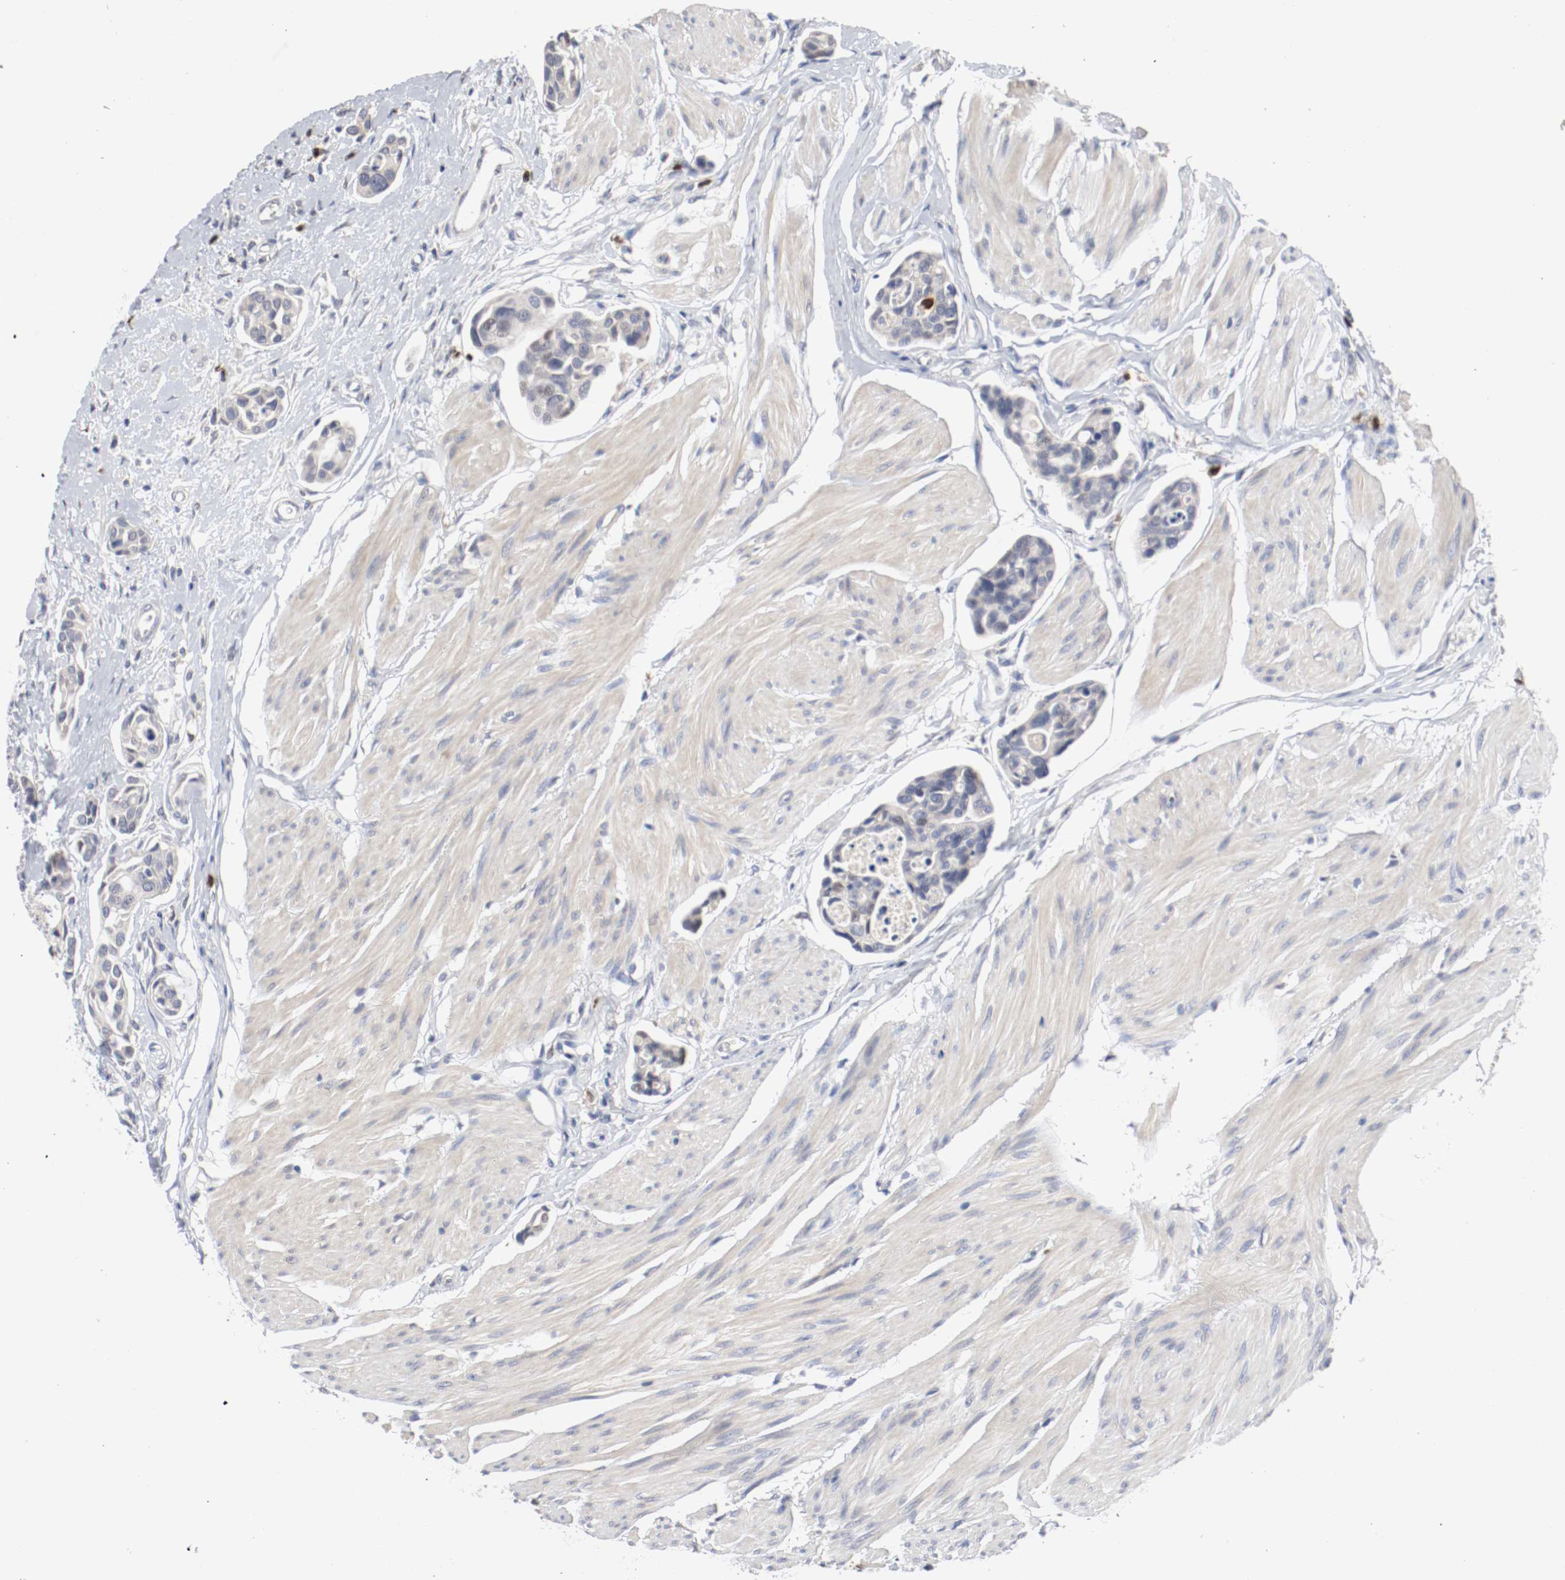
{"staining": {"intensity": "negative", "quantity": "none", "location": "none"}, "tissue": "urothelial cancer", "cell_type": "Tumor cells", "image_type": "cancer", "snomed": [{"axis": "morphology", "description": "Urothelial carcinoma, High grade"}, {"axis": "topography", "description": "Urinary bladder"}], "caption": "Histopathology image shows no protein expression in tumor cells of urothelial carcinoma (high-grade) tissue. Nuclei are stained in blue.", "gene": "CEBPE", "patient": {"sex": "male", "age": 78}}